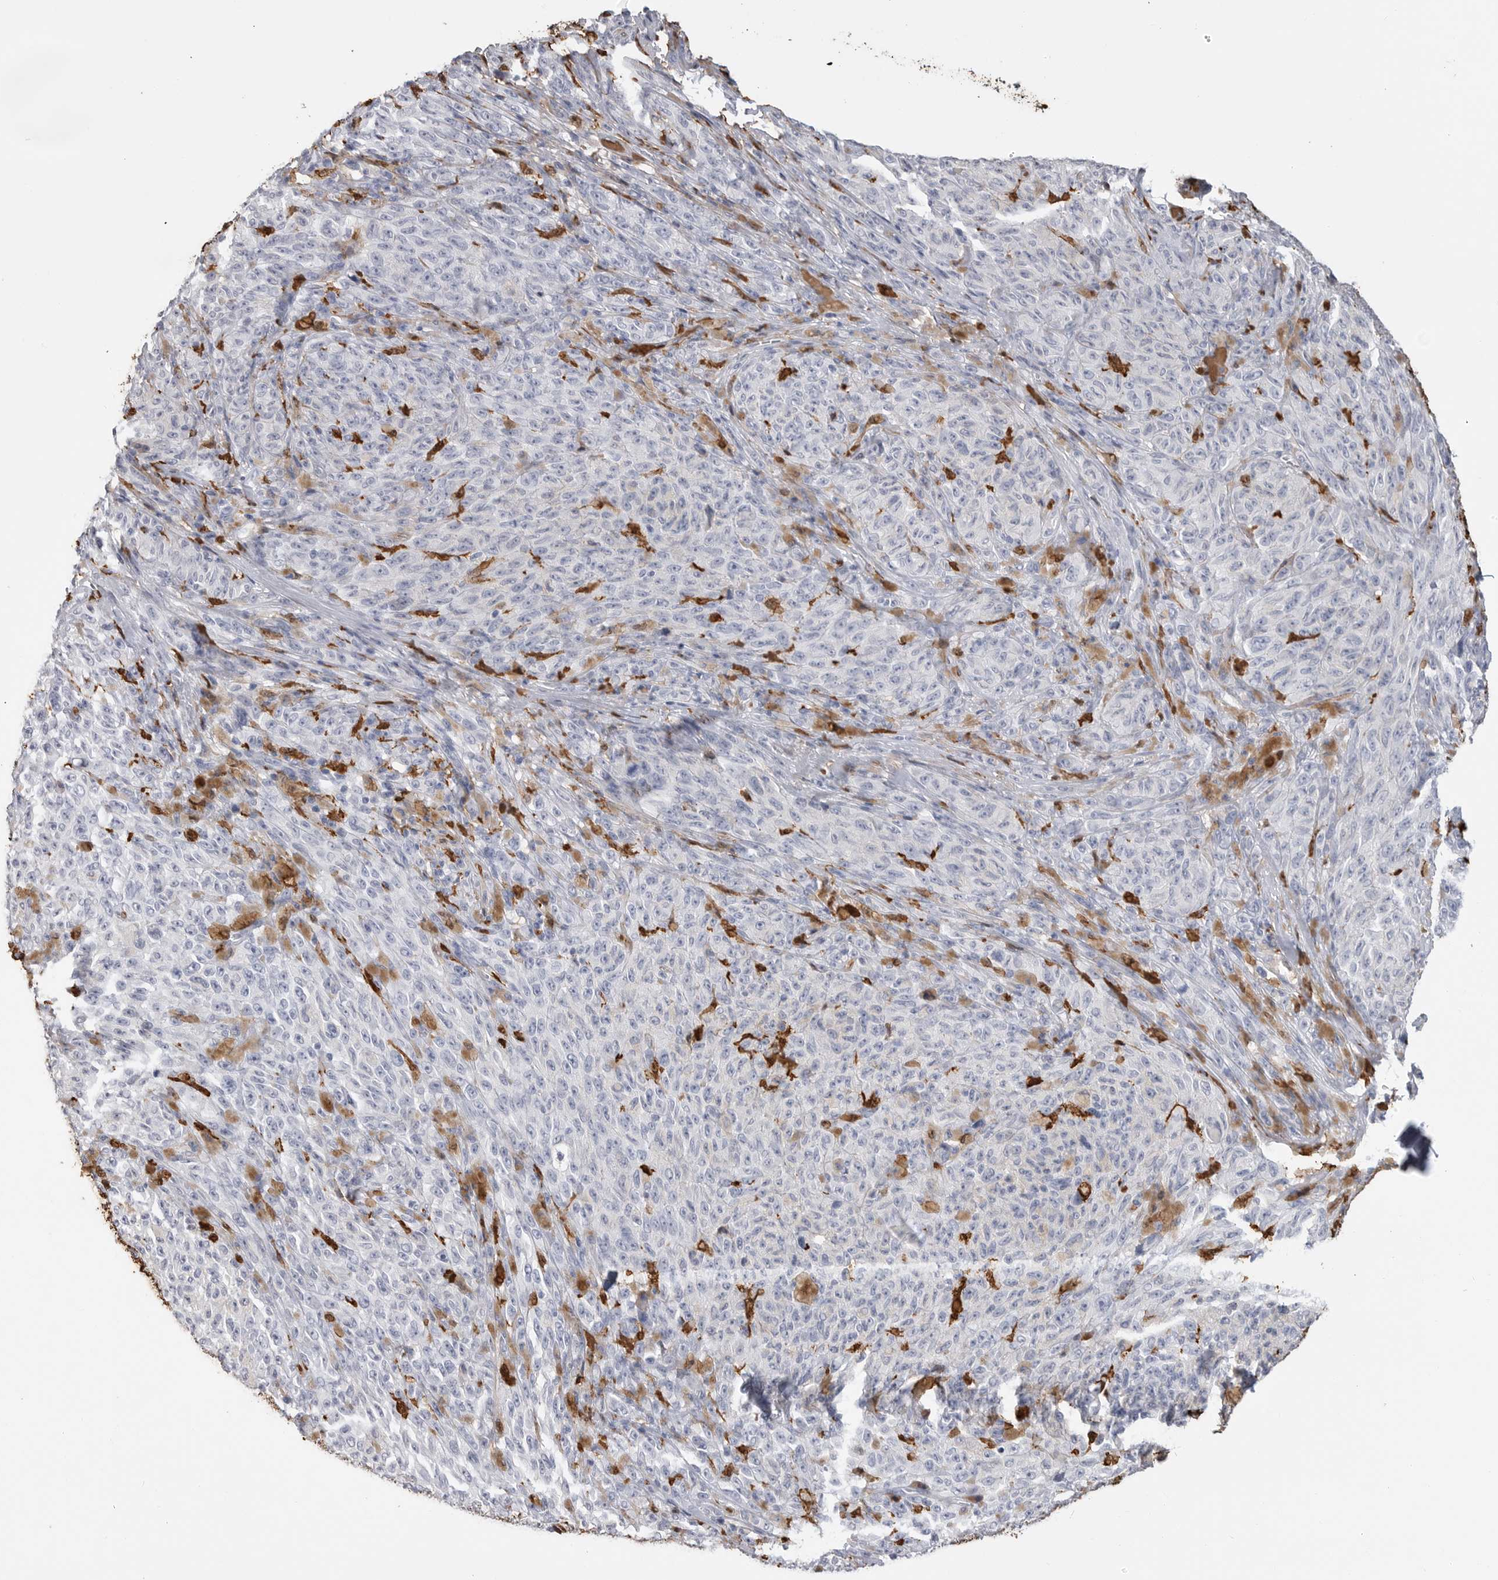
{"staining": {"intensity": "negative", "quantity": "none", "location": "none"}, "tissue": "melanoma", "cell_type": "Tumor cells", "image_type": "cancer", "snomed": [{"axis": "morphology", "description": "Malignant melanoma, NOS"}, {"axis": "topography", "description": "Skin"}], "caption": "This is a photomicrograph of IHC staining of melanoma, which shows no expression in tumor cells.", "gene": "CYB561D1", "patient": {"sex": "female", "age": 82}}